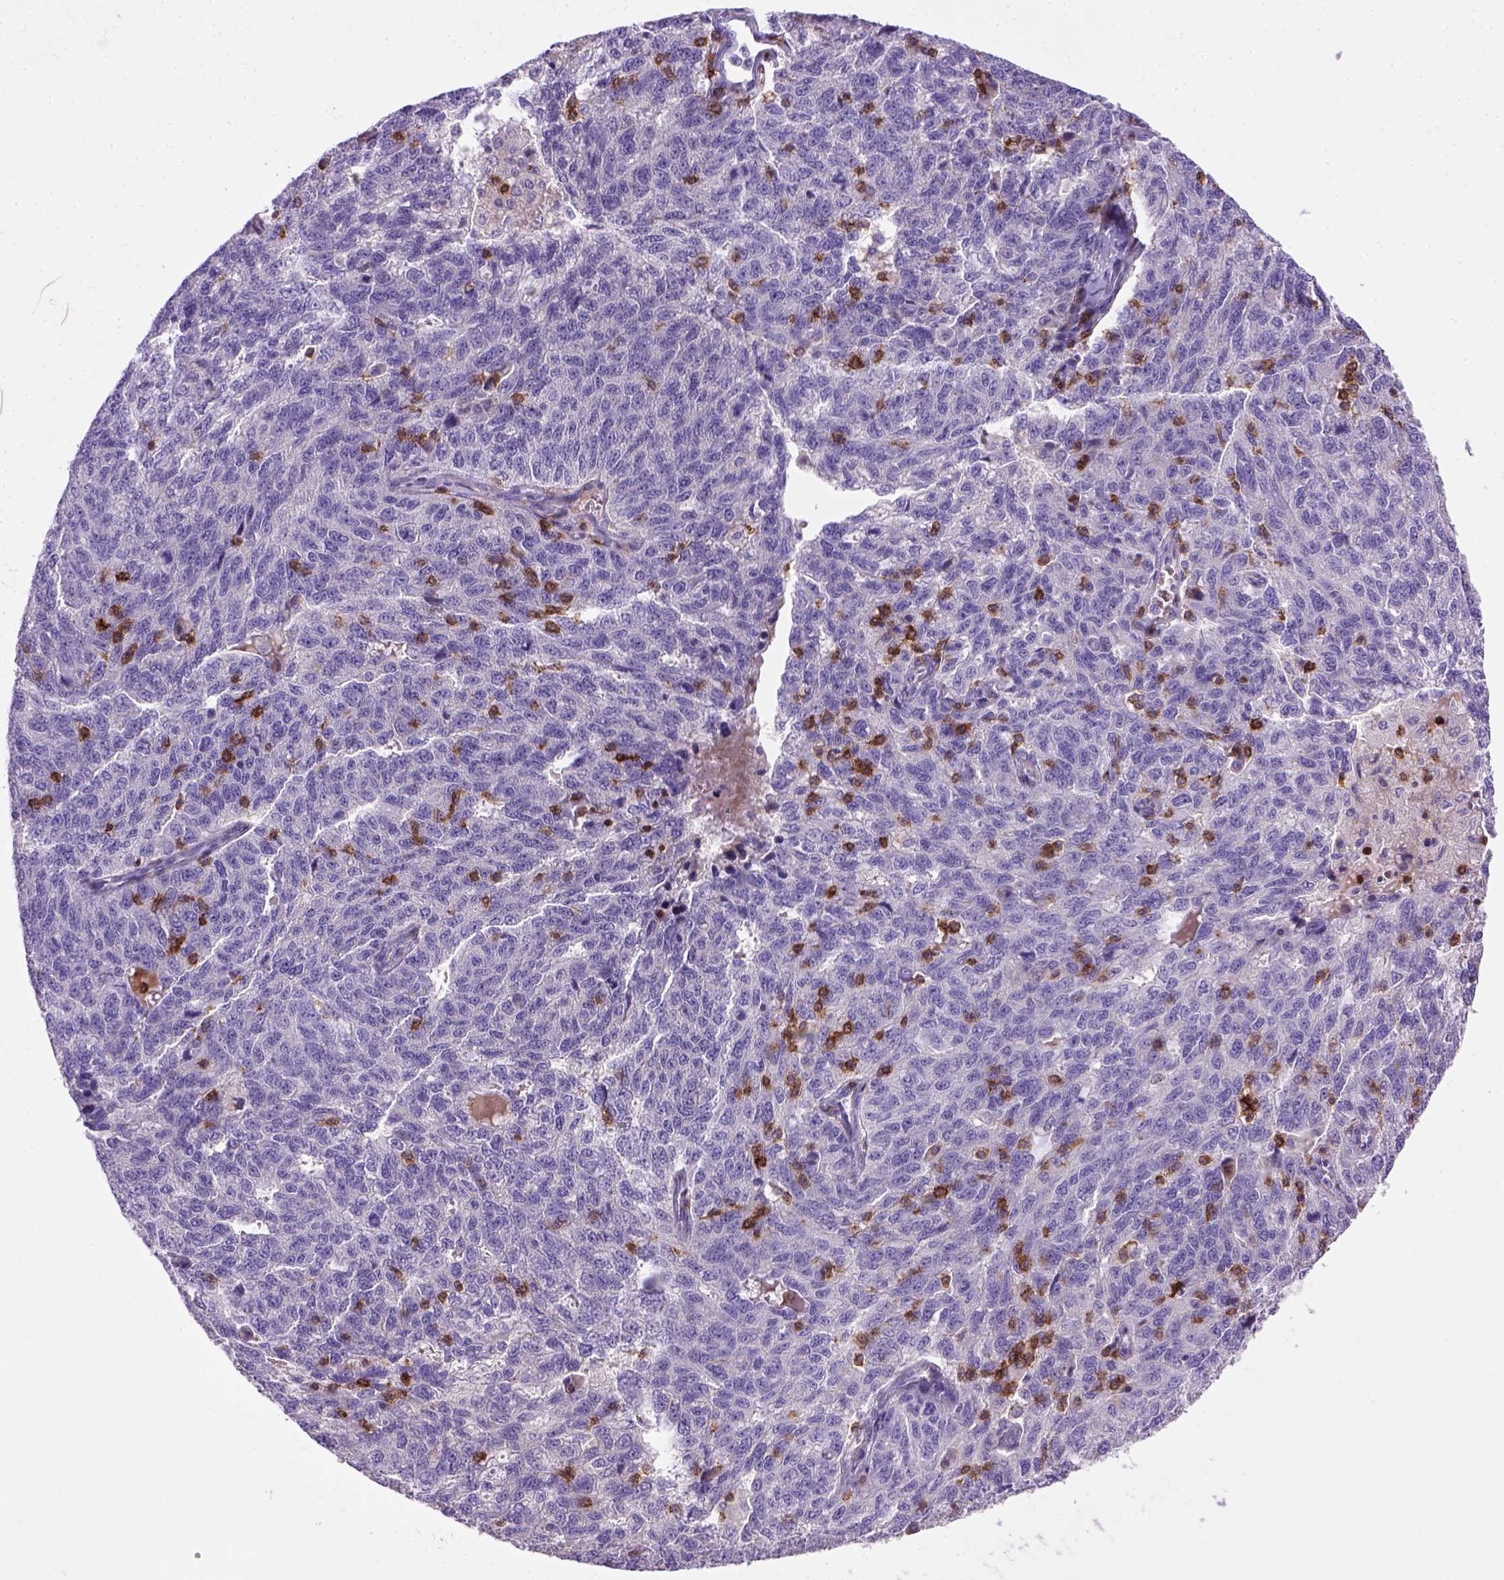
{"staining": {"intensity": "negative", "quantity": "none", "location": "none"}, "tissue": "ovarian cancer", "cell_type": "Tumor cells", "image_type": "cancer", "snomed": [{"axis": "morphology", "description": "Cystadenocarcinoma, serous, NOS"}, {"axis": "topography", "description": "Ovary"}], "caption": "This is an immunohistochemistry photomicrograph of ovarian cancer. There is no expression in tumor cells.", "gene": "CD3E", "patient": {"sex": "female", "age": 71}}